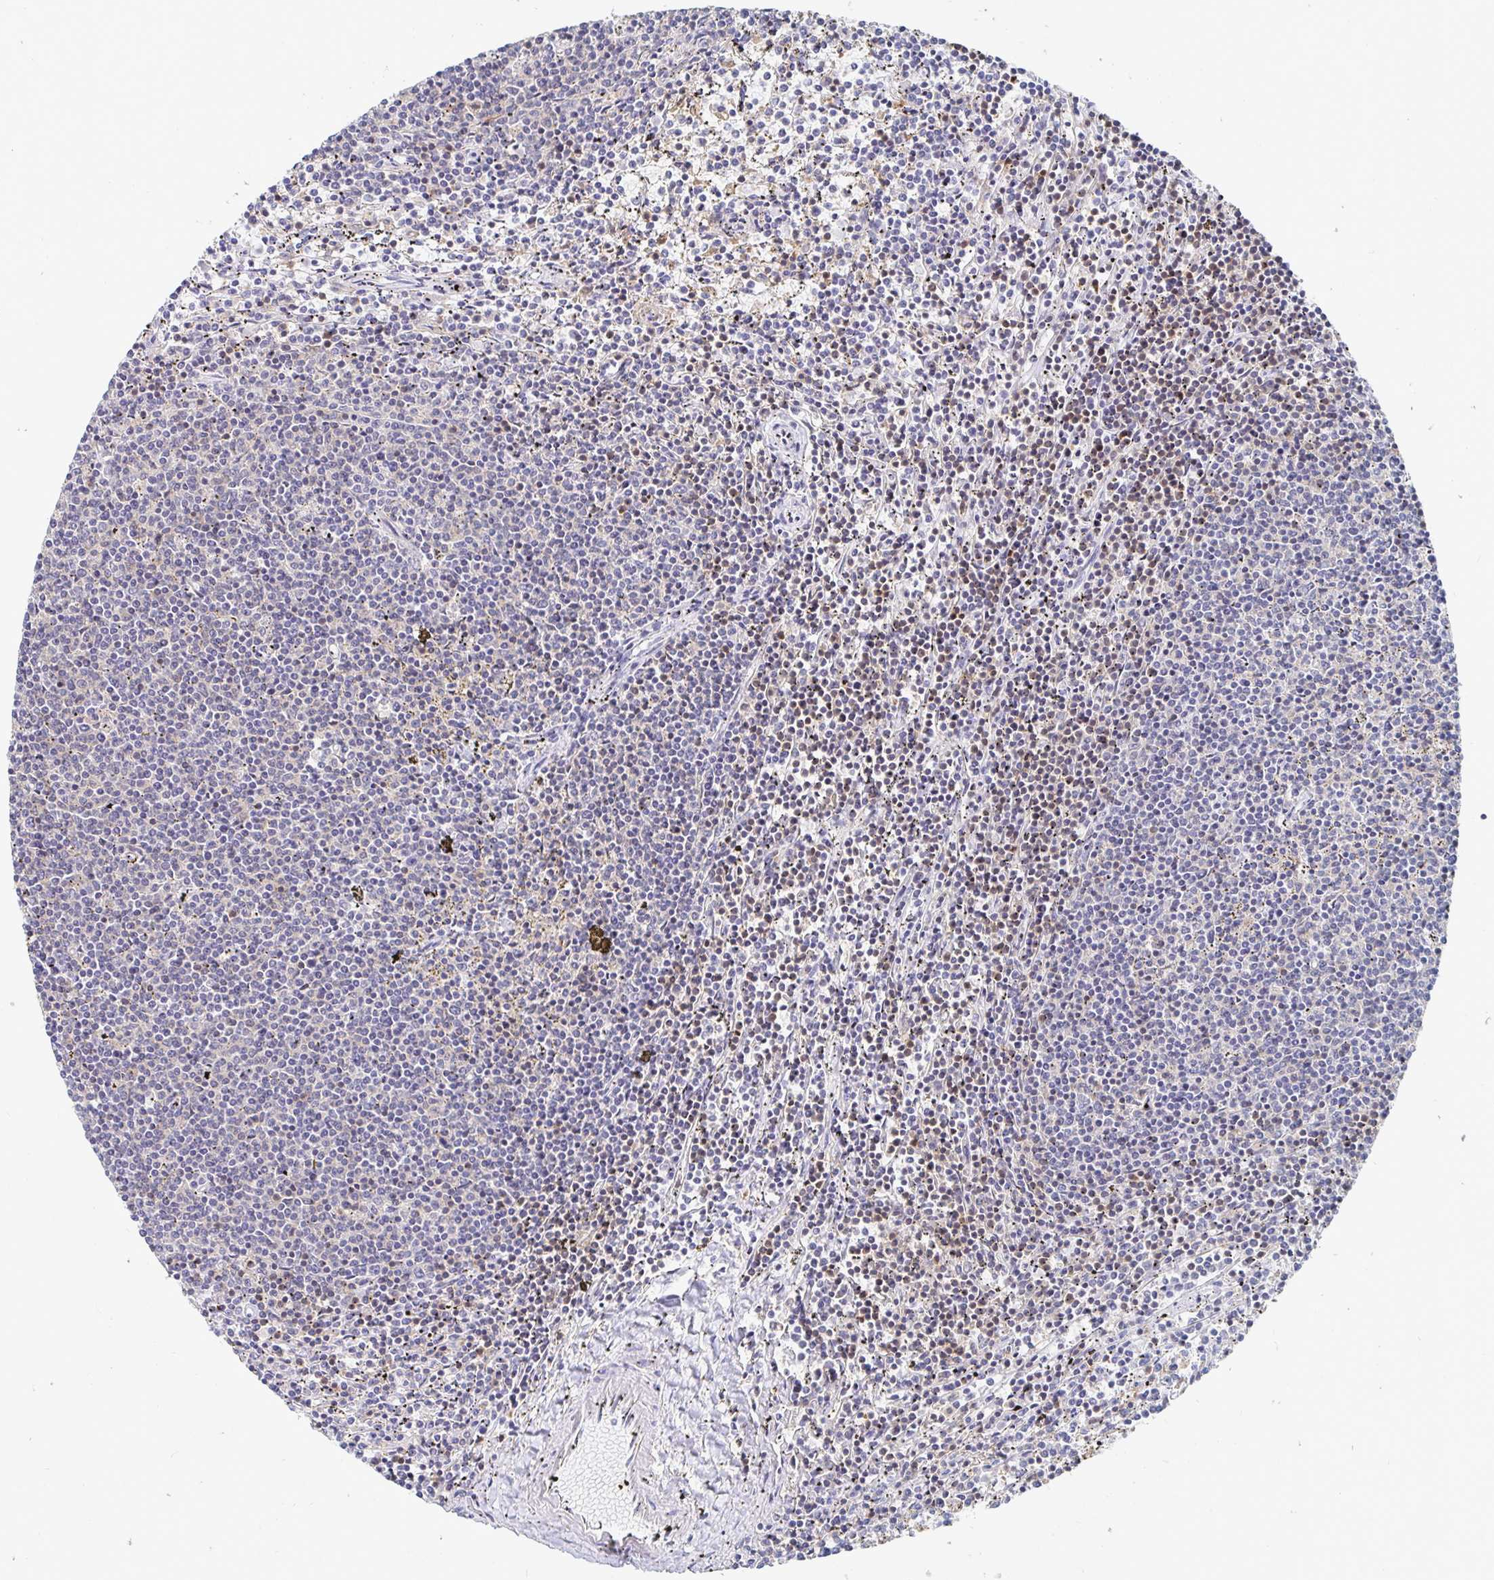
{"staining": {"intensity": "negative", "quantity": "none", "location": "none"}, "tissue": "lymphoma", "cell_type": "Tumor cells", "image_type": "cancer", "snomed": [{"axis": "morphology", "description": "Malignant lymphoma, non-Hodgkin's type, Low grade"}, {"axis": "topography", "description": "Spleen"}], "caption": "Micrograph shows no protein expression in tumor cells of lymphoma tissue.", "gene": "PIK3CD", "patient": {"sex": "female", "age": 50}}